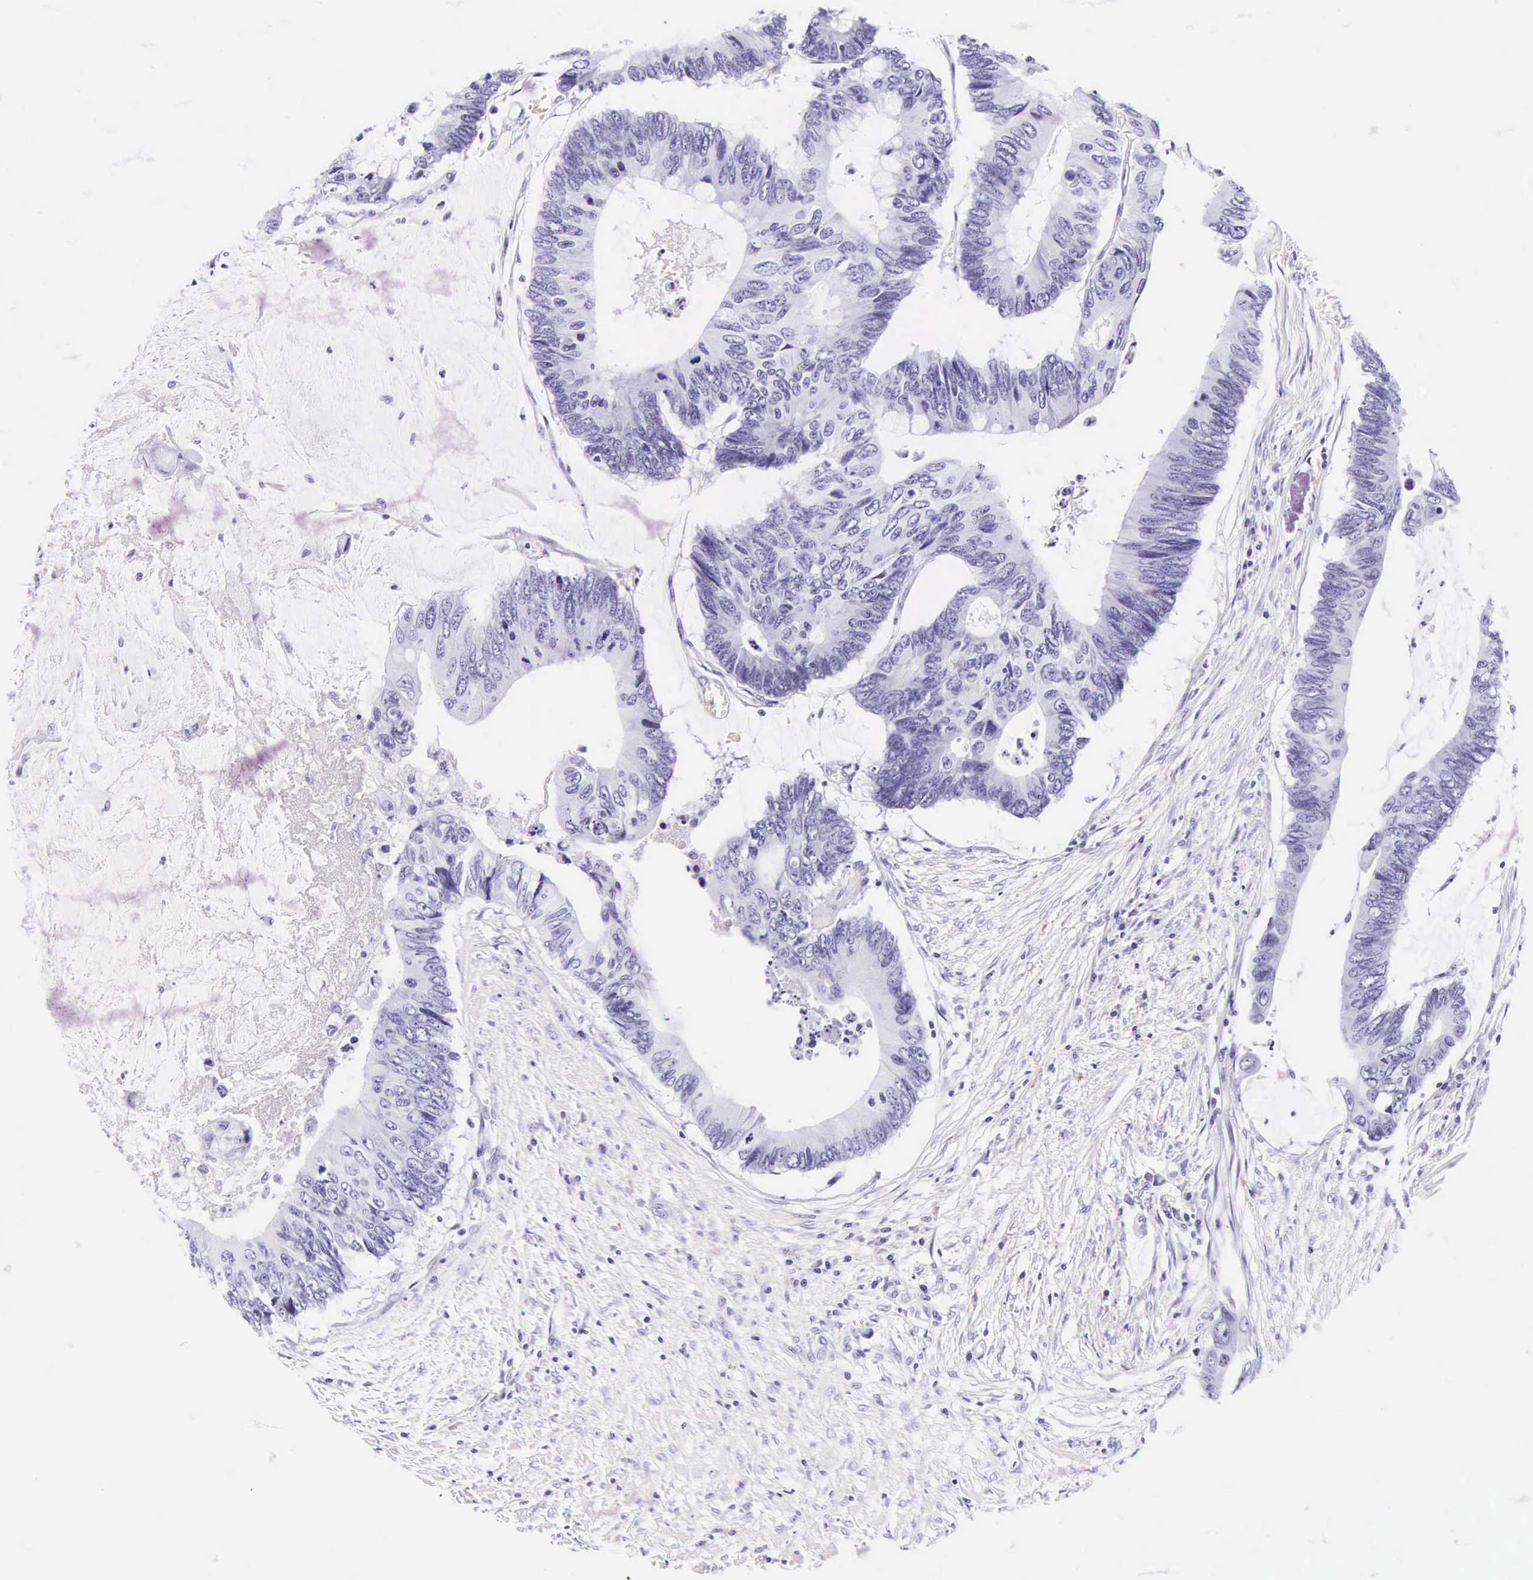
{"staining": {"intensity": "negative", "quantity": "none", "location": "none"}, "tissue": "colorectal cancer", "cell_type": "Tumor cells", "image_type": "cancer", "snomed": [{"axis": "morphology", "description": "Adenocarcinoma, NOS"}, {"axis": "topography", "description": "Colon"}], "caption": "Tumor cells are negative for brown protein staining in colorectal adenocarcinoma.", "gene": "CD1A", "patient": {"sex": "male", "age": 65}}